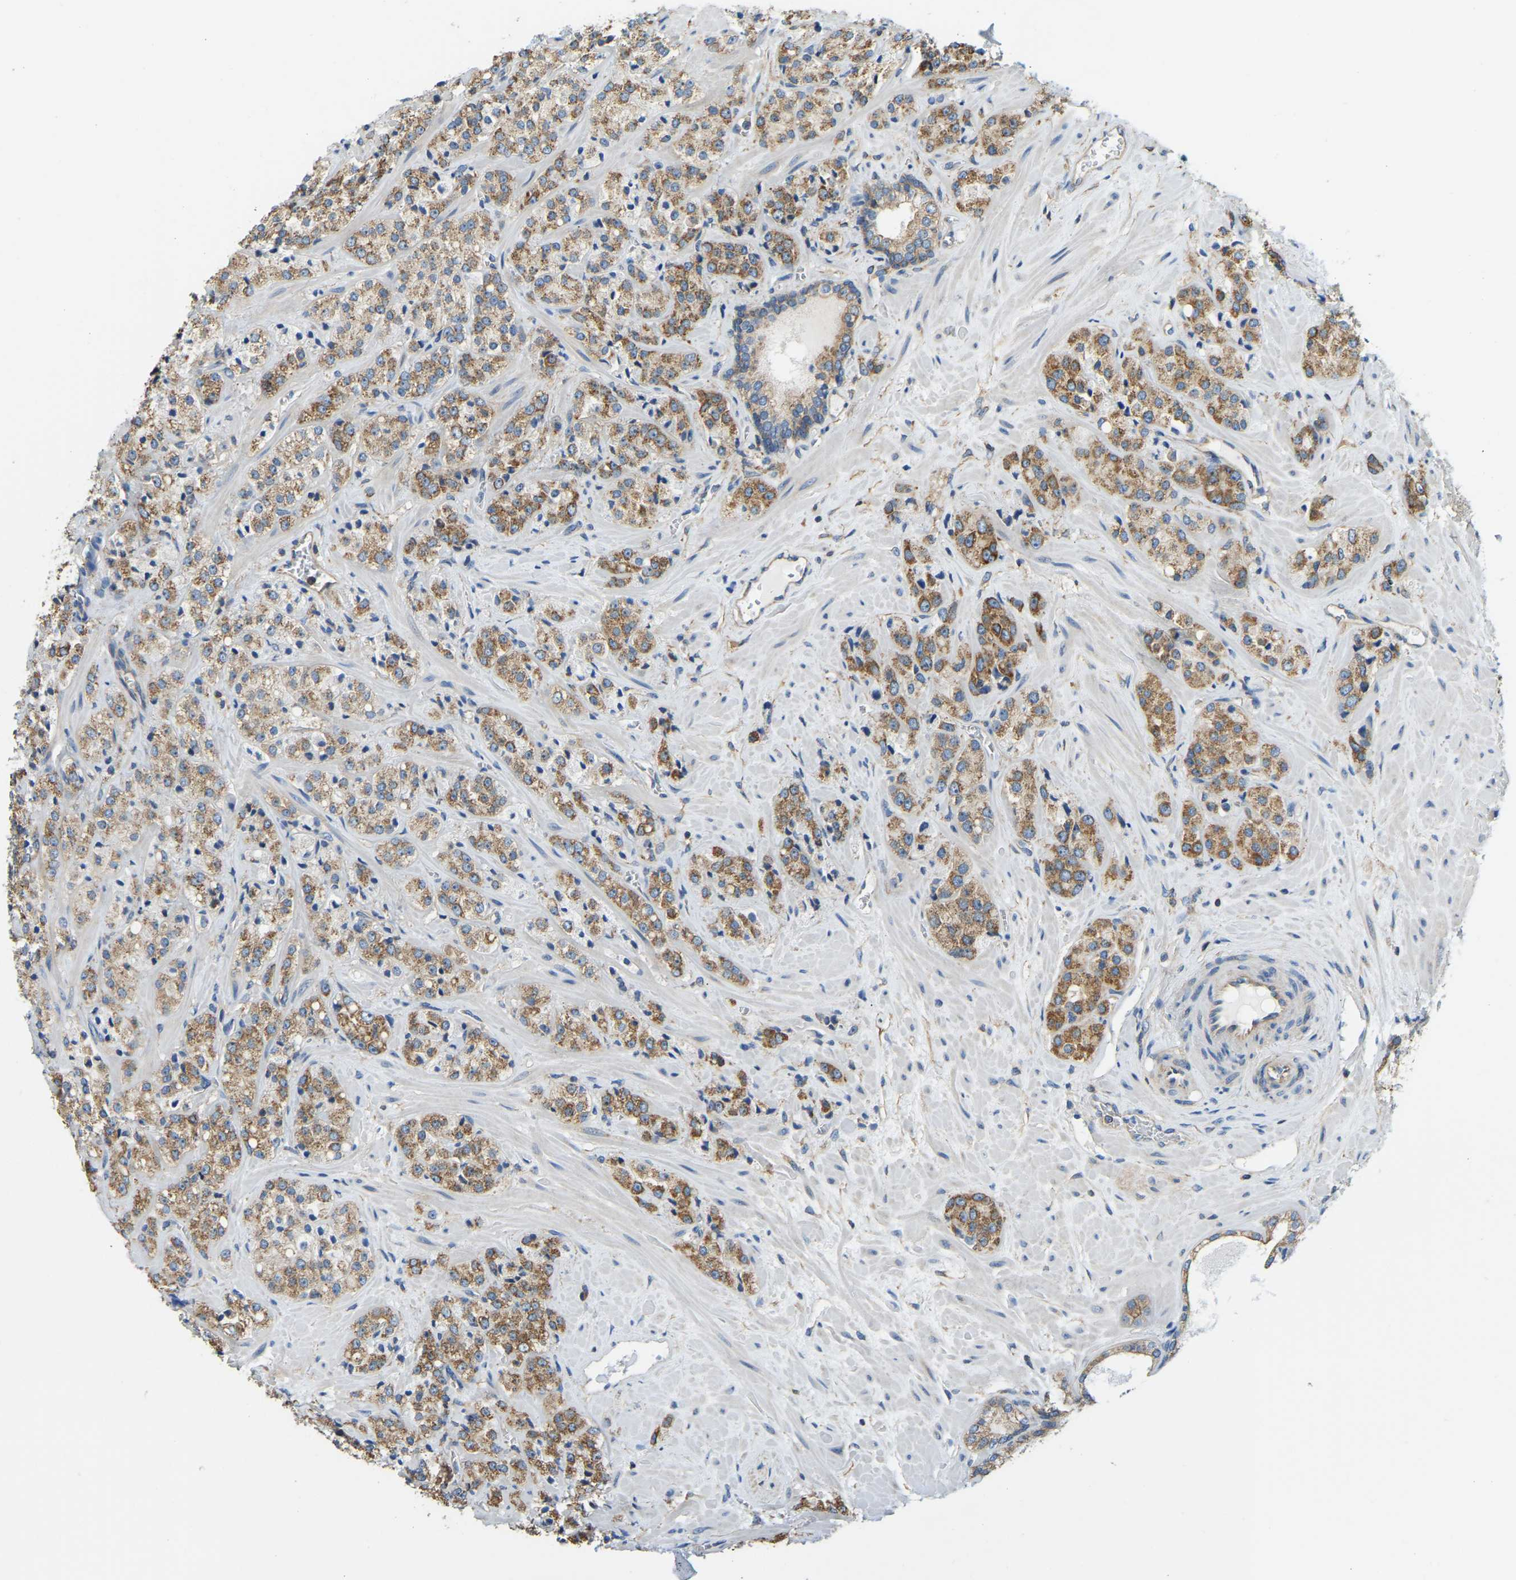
{"staining": {"intensity": "moderate", "quantity": ">75%", "location": "cytoplasmic/membranous"}, "tissue": "prostate cancer", "cell_type": "Tumor cells", "image_type": "cancer", "snomed": [{"axis": "morphology", "description": "Adenocarcinoma, High grade"}, {"axis": "topography", "description": "Prostate"}], "caption": "Prostate high-grade adenocarcinoma stained with immunohistochemistry exhibits moderate cytoplasmic/membranous positivity in about >75% of tumor cells. The staining is performed using DAB (3,3'-diaminobenzidine) brown chromogen to label protein expression. The nuclei are counter-stained blue using hematoxylin.", "gene": "AHNAK", "patient": {"sex": "male", "age": 64}}